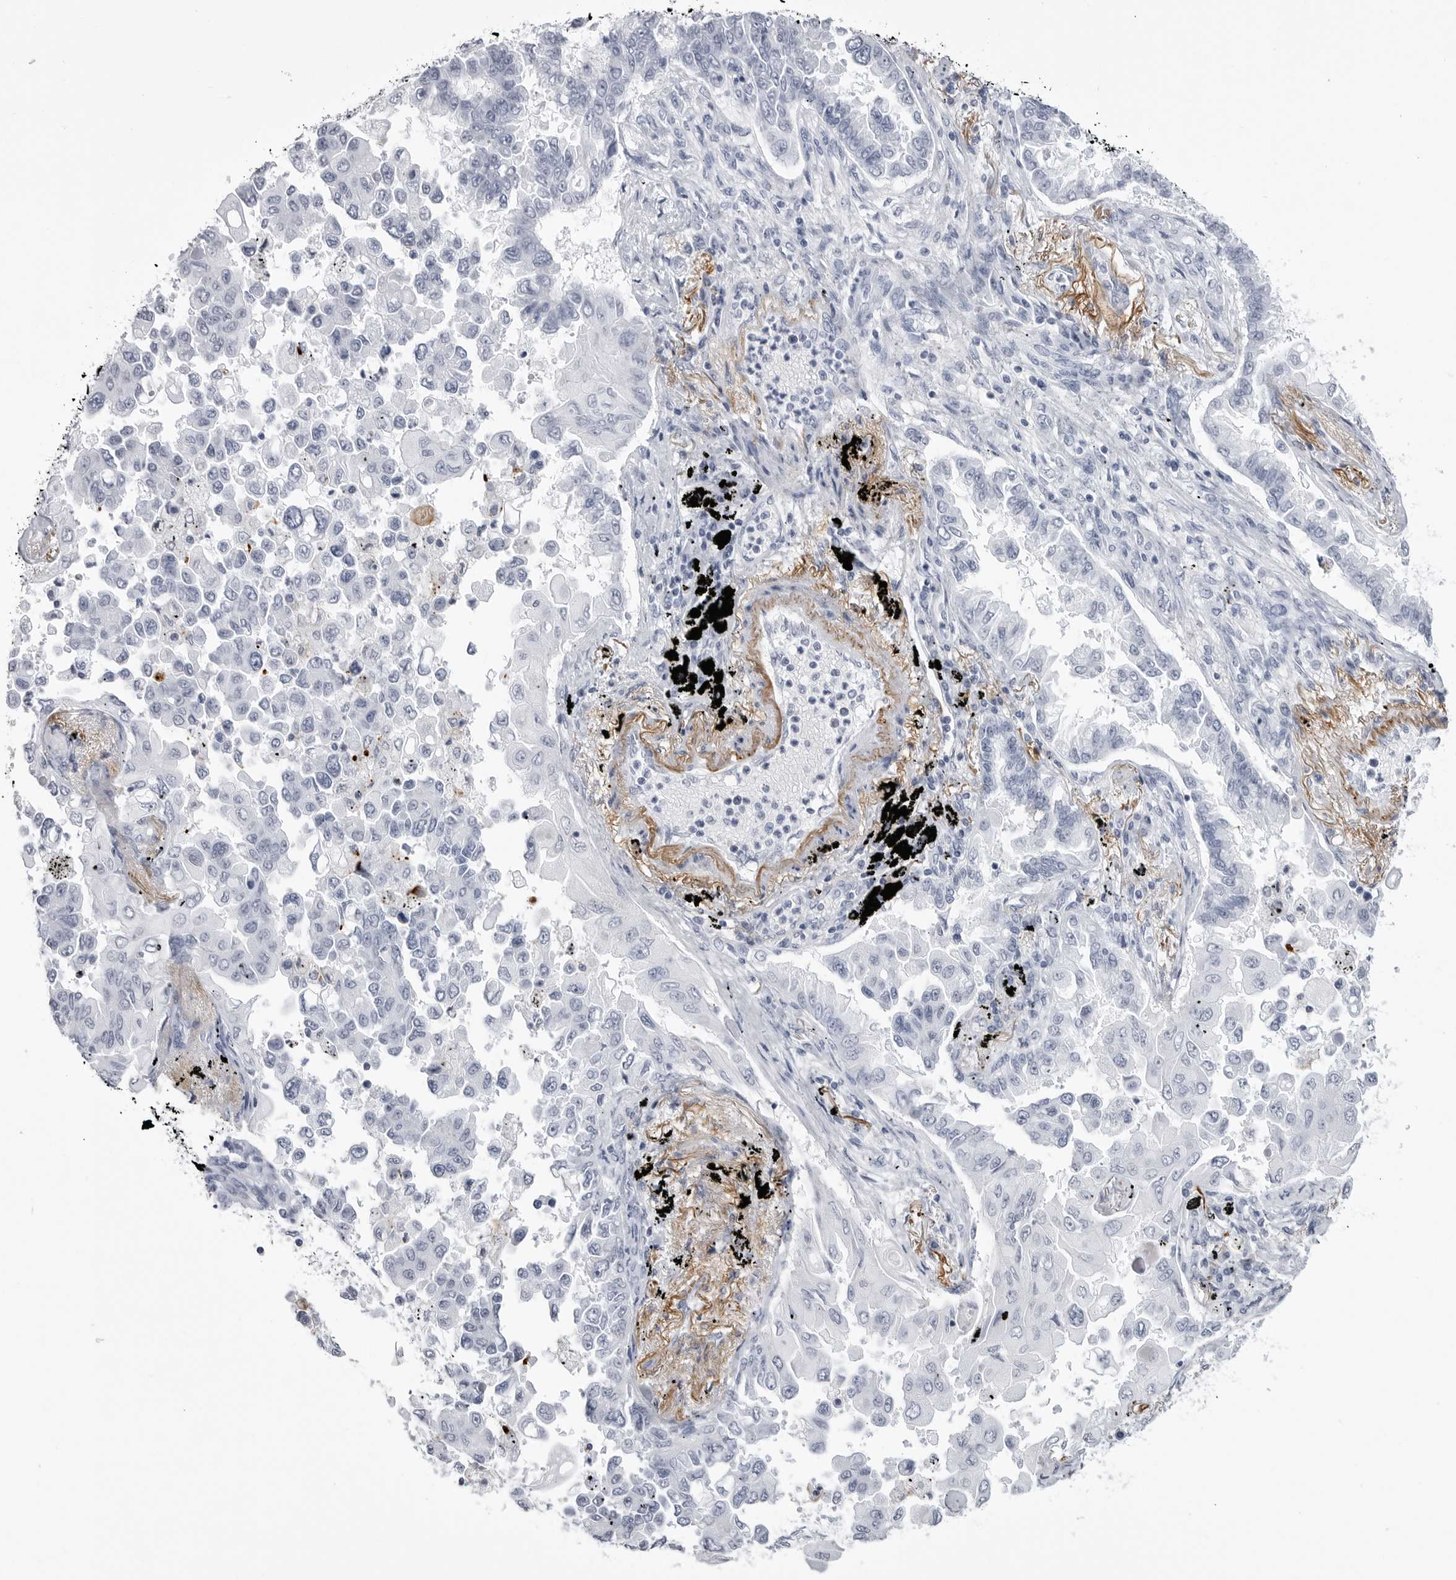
{"staining": {"intensity": "negative", "quantity": "none", "location": "none"}, "tissue": "lung cancer", "cell_type": "Tumor cells", "image_type": "cancer", "snomed": [{"axis": "morphology", "description": "Adenocarcinoma, NOS"}, {"axis": "topography", "description": "Lung"}], "caption": "The photomicrograph shows no significant positivity in tumor cells of lung adenocarcinoma.", "gene": "COL26A1", "patient": {"sex": "female", "age": 67}}